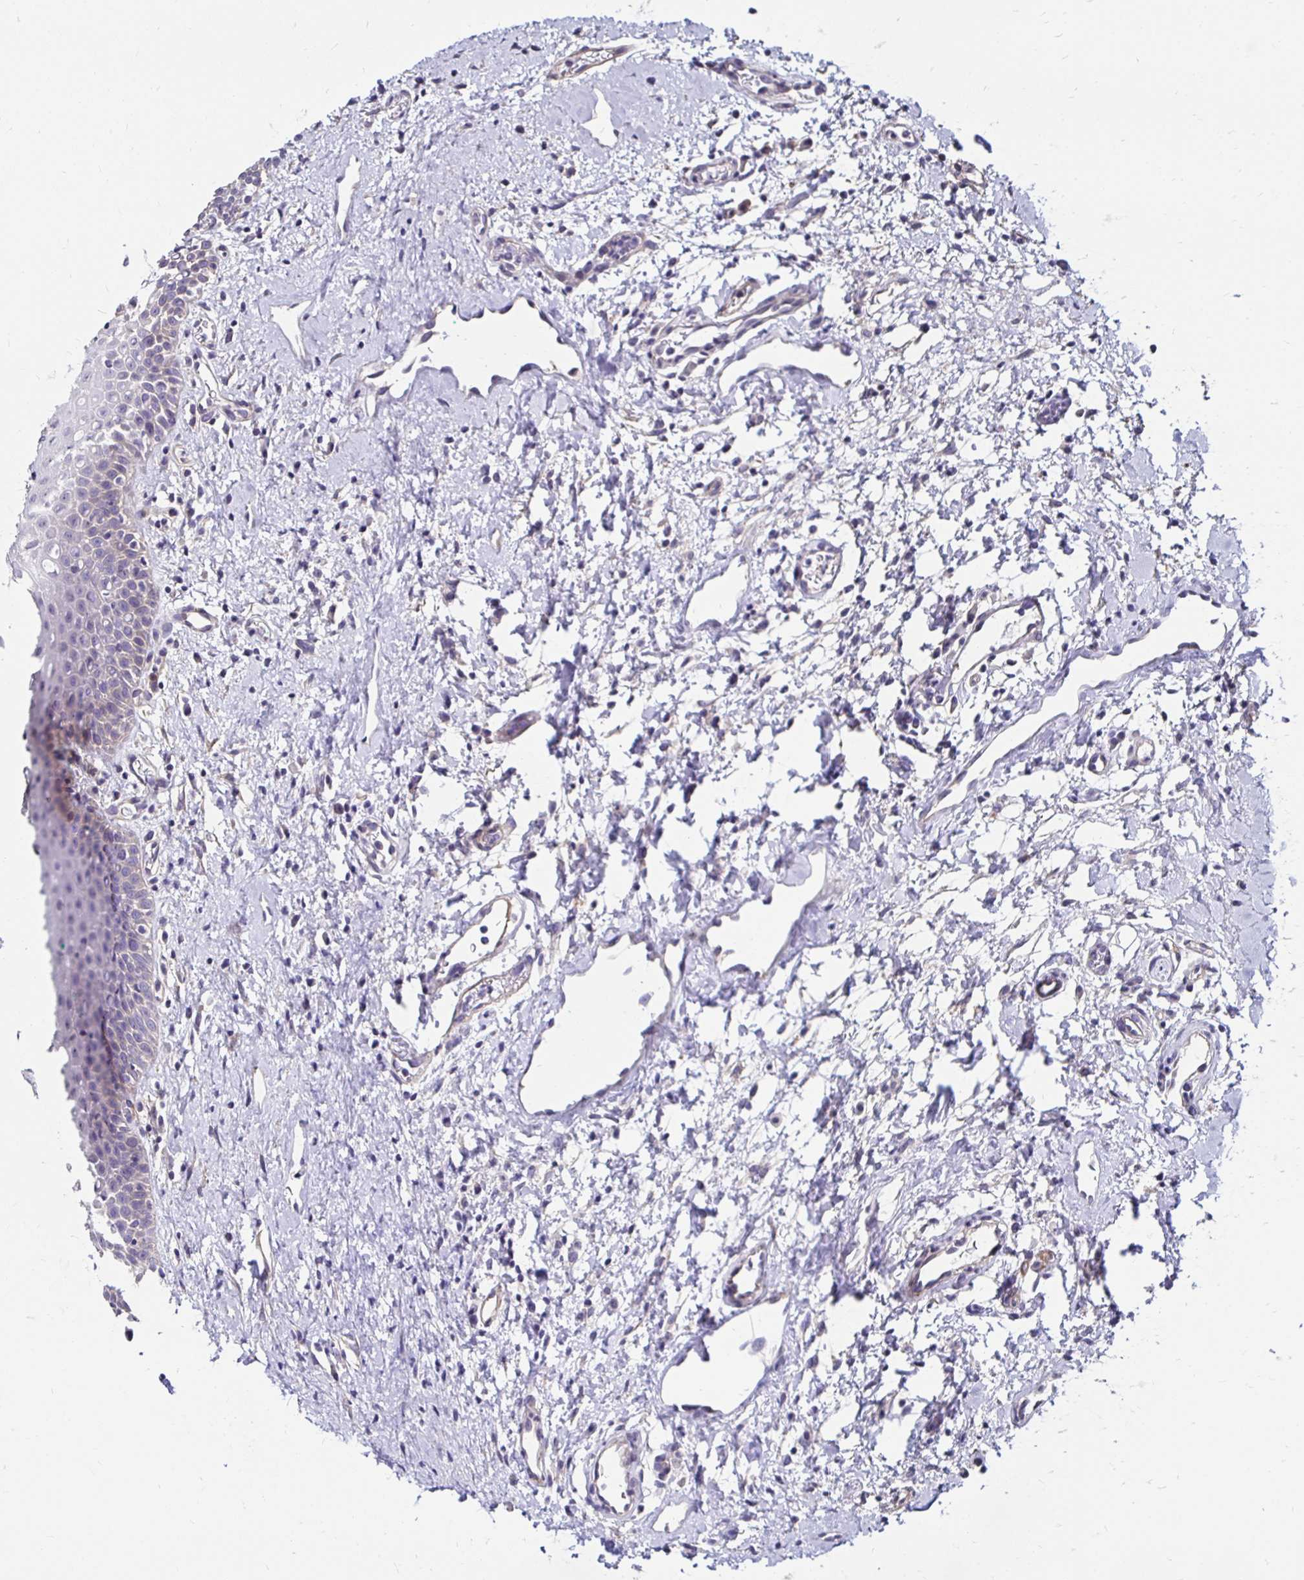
{"staining": {"intensity": "negative", "quantity": "none", "location": "none"}, "tissue": "oral mucosa", "cell_type": "Squamous epithelial cells", "image_type": "normal", "snomed": [{"axis": "morphology", "description": "Normal tissue, NOS"}, {"axis": "topography", "description": "Oral tissue"}], "caption": "IHC image of unremarkable human oral mucosa stained for a protein (brown), which exhibits no positivity in squamous epithelial cells.", "gene": "ITGB1", "patient": {"sex": "female", "age": 70}}